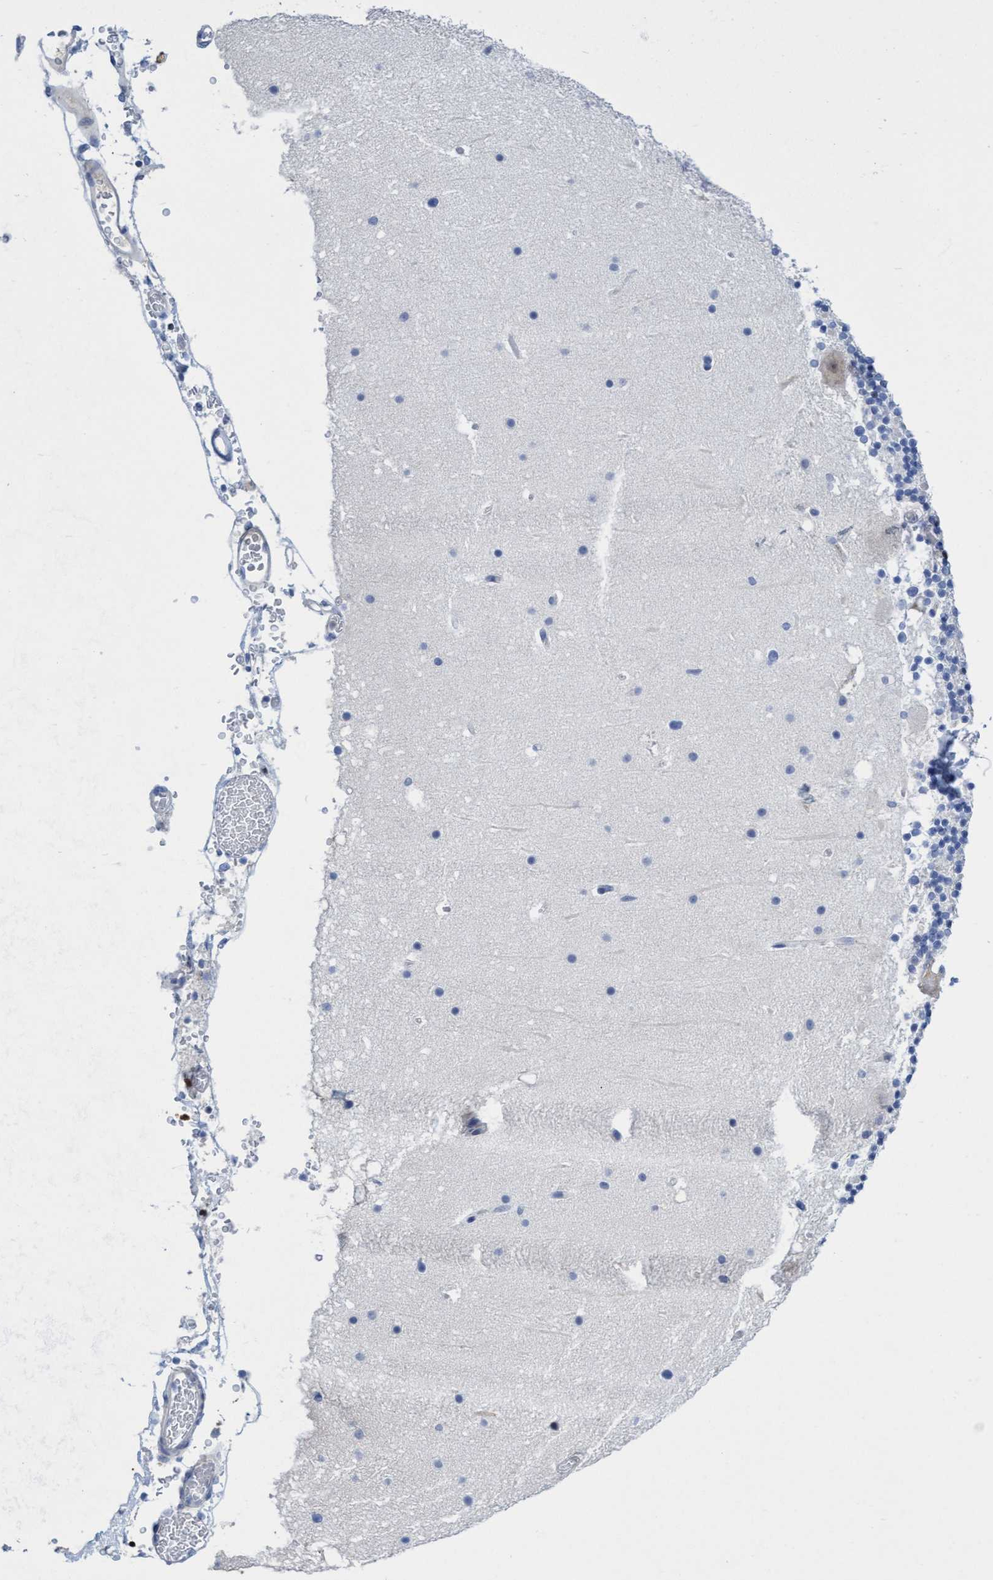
{"staining": {"intensity": "negative", "quantity": "none", "location": "none"}, "tissue": "cerebellum", "cell_type": "Cells in granular layer", "image_type": "normal", "snomed": [{"axis": "morphology", "description": "Normal tissue, NOS"}, {"axis": "topography", "description": "Cerebellum"}], "caption": "This is a image of immunohistochemistry staining of benign cerebellum, which shows no positivity in cells in granular layer. (Stains: DAB (3,3'-diaminobenzidine) immunohistochemistry (IHC) with hematoxylin counter stain, Microscopy: brightfield microscopy at high magnification).", "gene": "CBX2", "patient": {"sex": "male", "age": 57}}